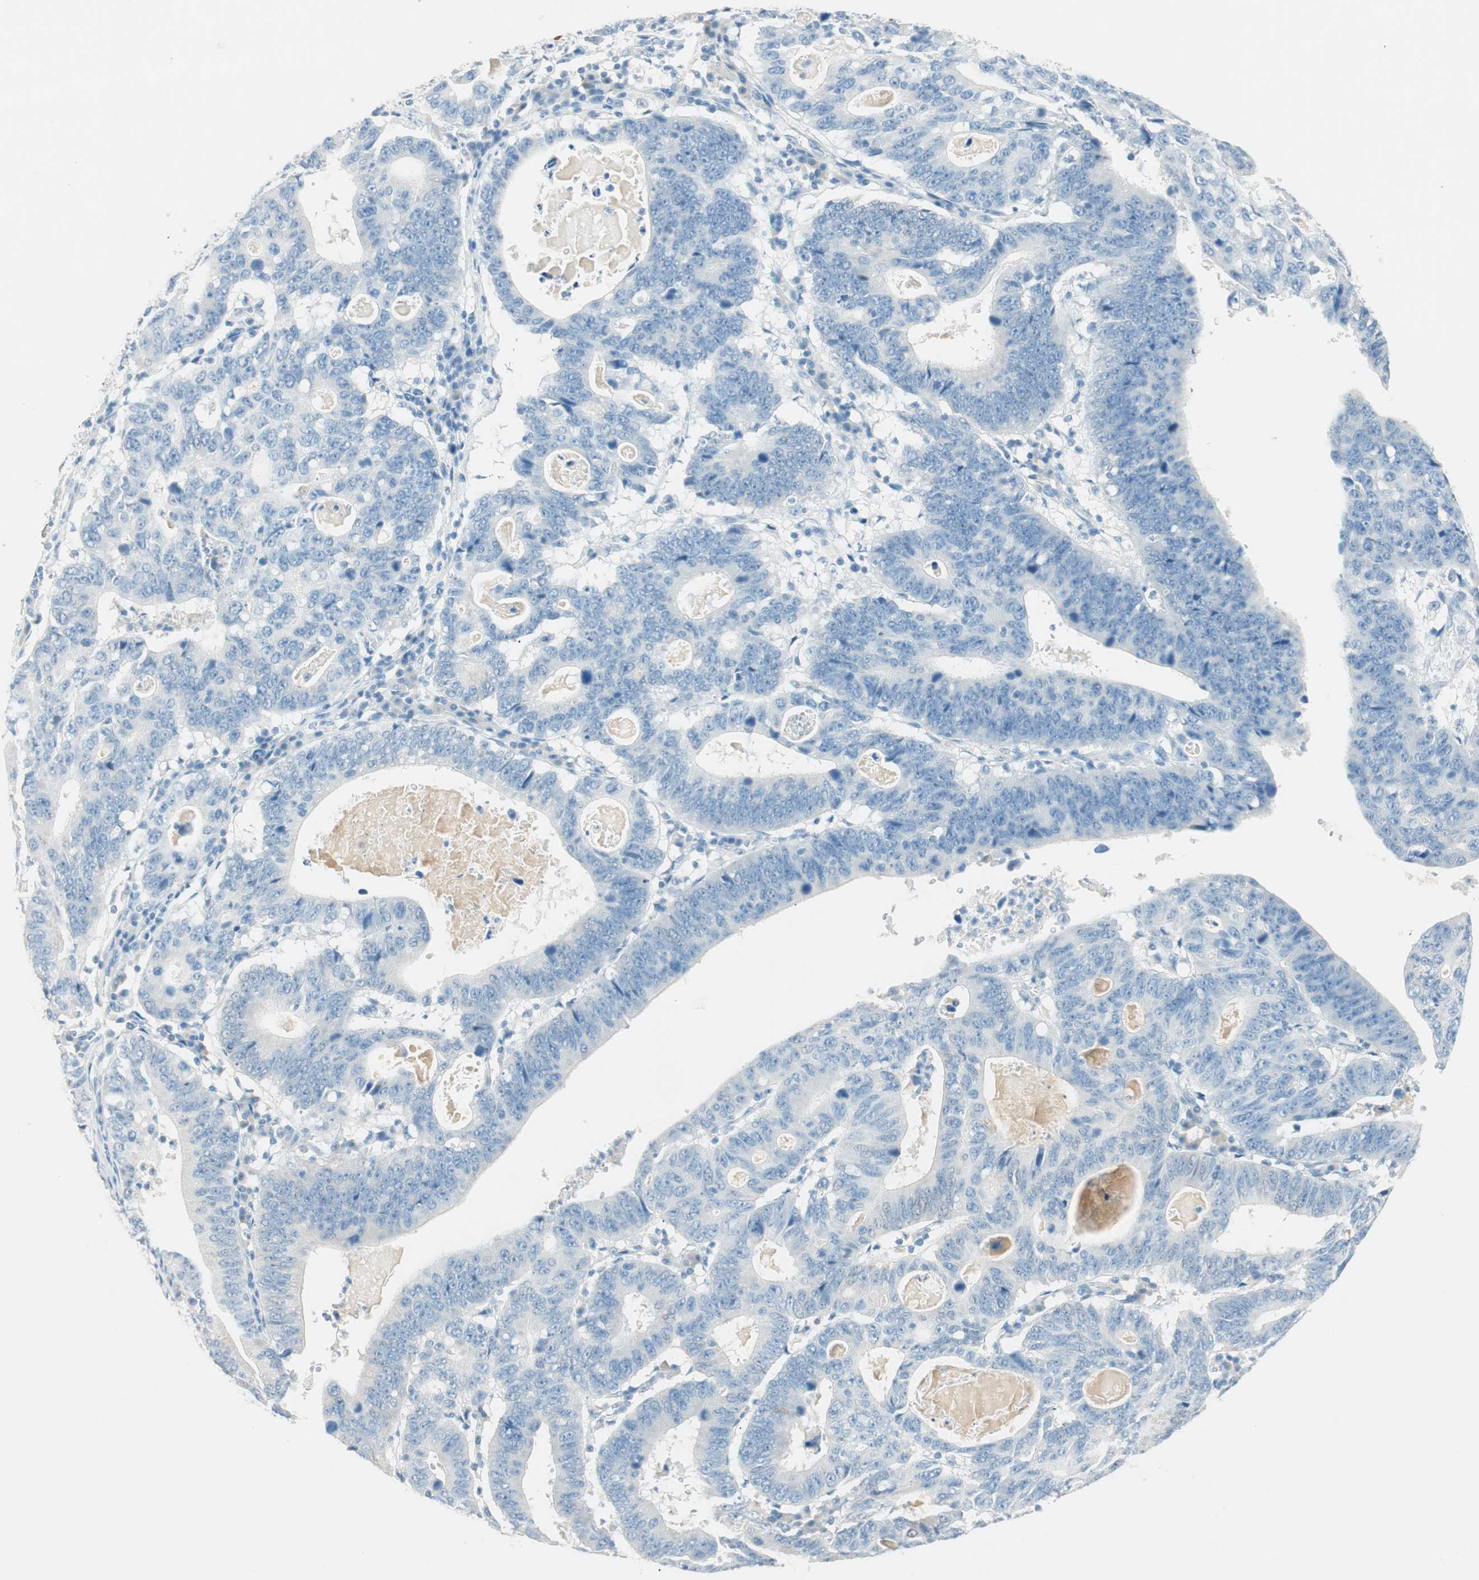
{"staining": {"intensity": "negative", "quantity": "none", "location": "none"}, "tissue": "stomach cancer", "cell_type": "Tumor cells", "image_type": "cancer", "snomed": [{"axis": "morphology", "description": "Adenocarcinoma, NOS"}, {"axis": "topography", "description": "Stomach"}], "caption": "A micrograph of adenocarcinoma (stomach) stained for a protein shows no brown staining in tumor cells.", "gene": "HPGD", "patient": {"sex": "male", "age": 59}}